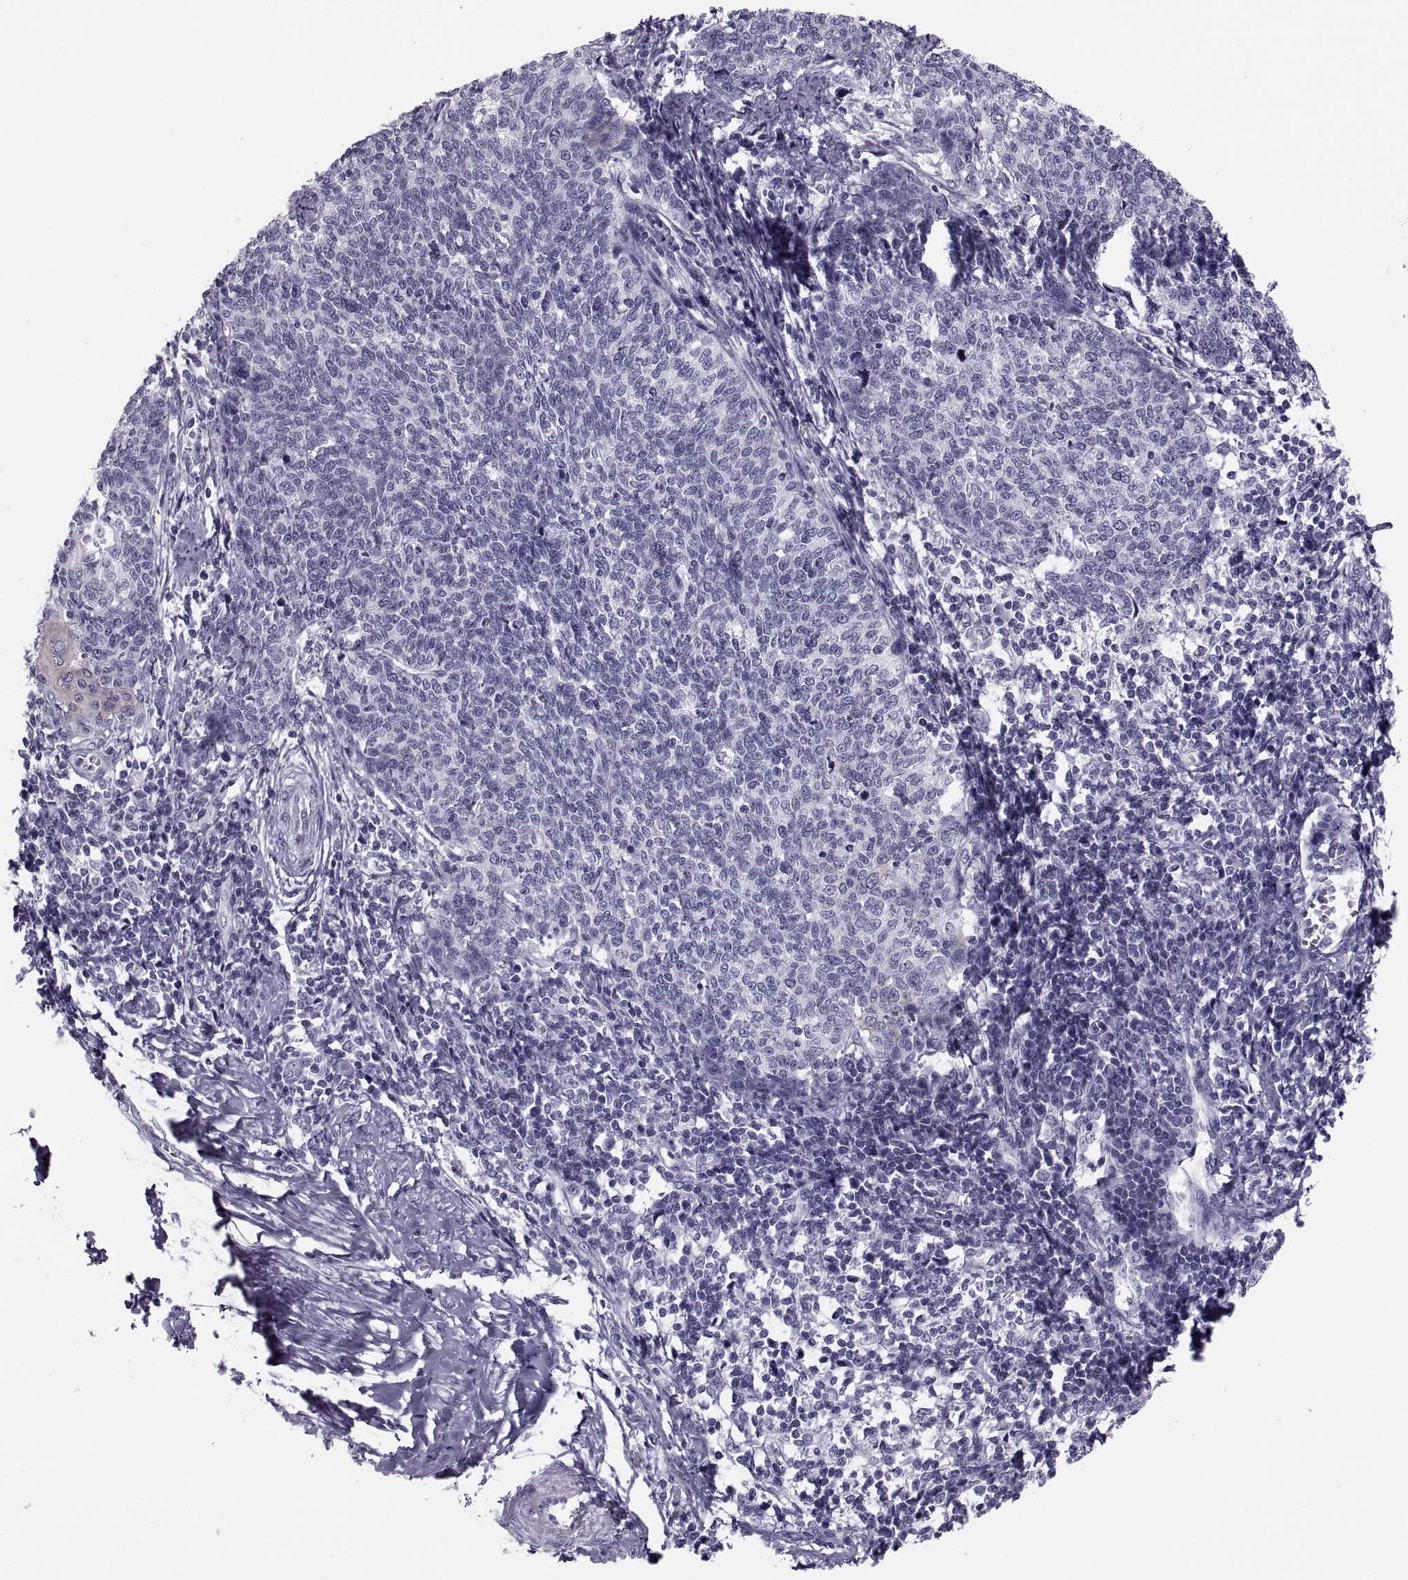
{"staining": {"intensity": "negative", "quantity": "none", "location": "none"}, "tissue": "cervical cancer", "cell_type": "Tumor cells", "image_type": "cancer", "snomed": [{"axis": "morphology", "description": "Squamous cell carcinoma, NOS"}, {"axis": "topography", "description": "Cervix"}], "caption": "A micrograph of cervical squamous cell carcinoma stained for a protein demonstrates no brown staining in tumor cells.", "gene": "CRISP1", "patient": {"sex": "female", "age": 39}}